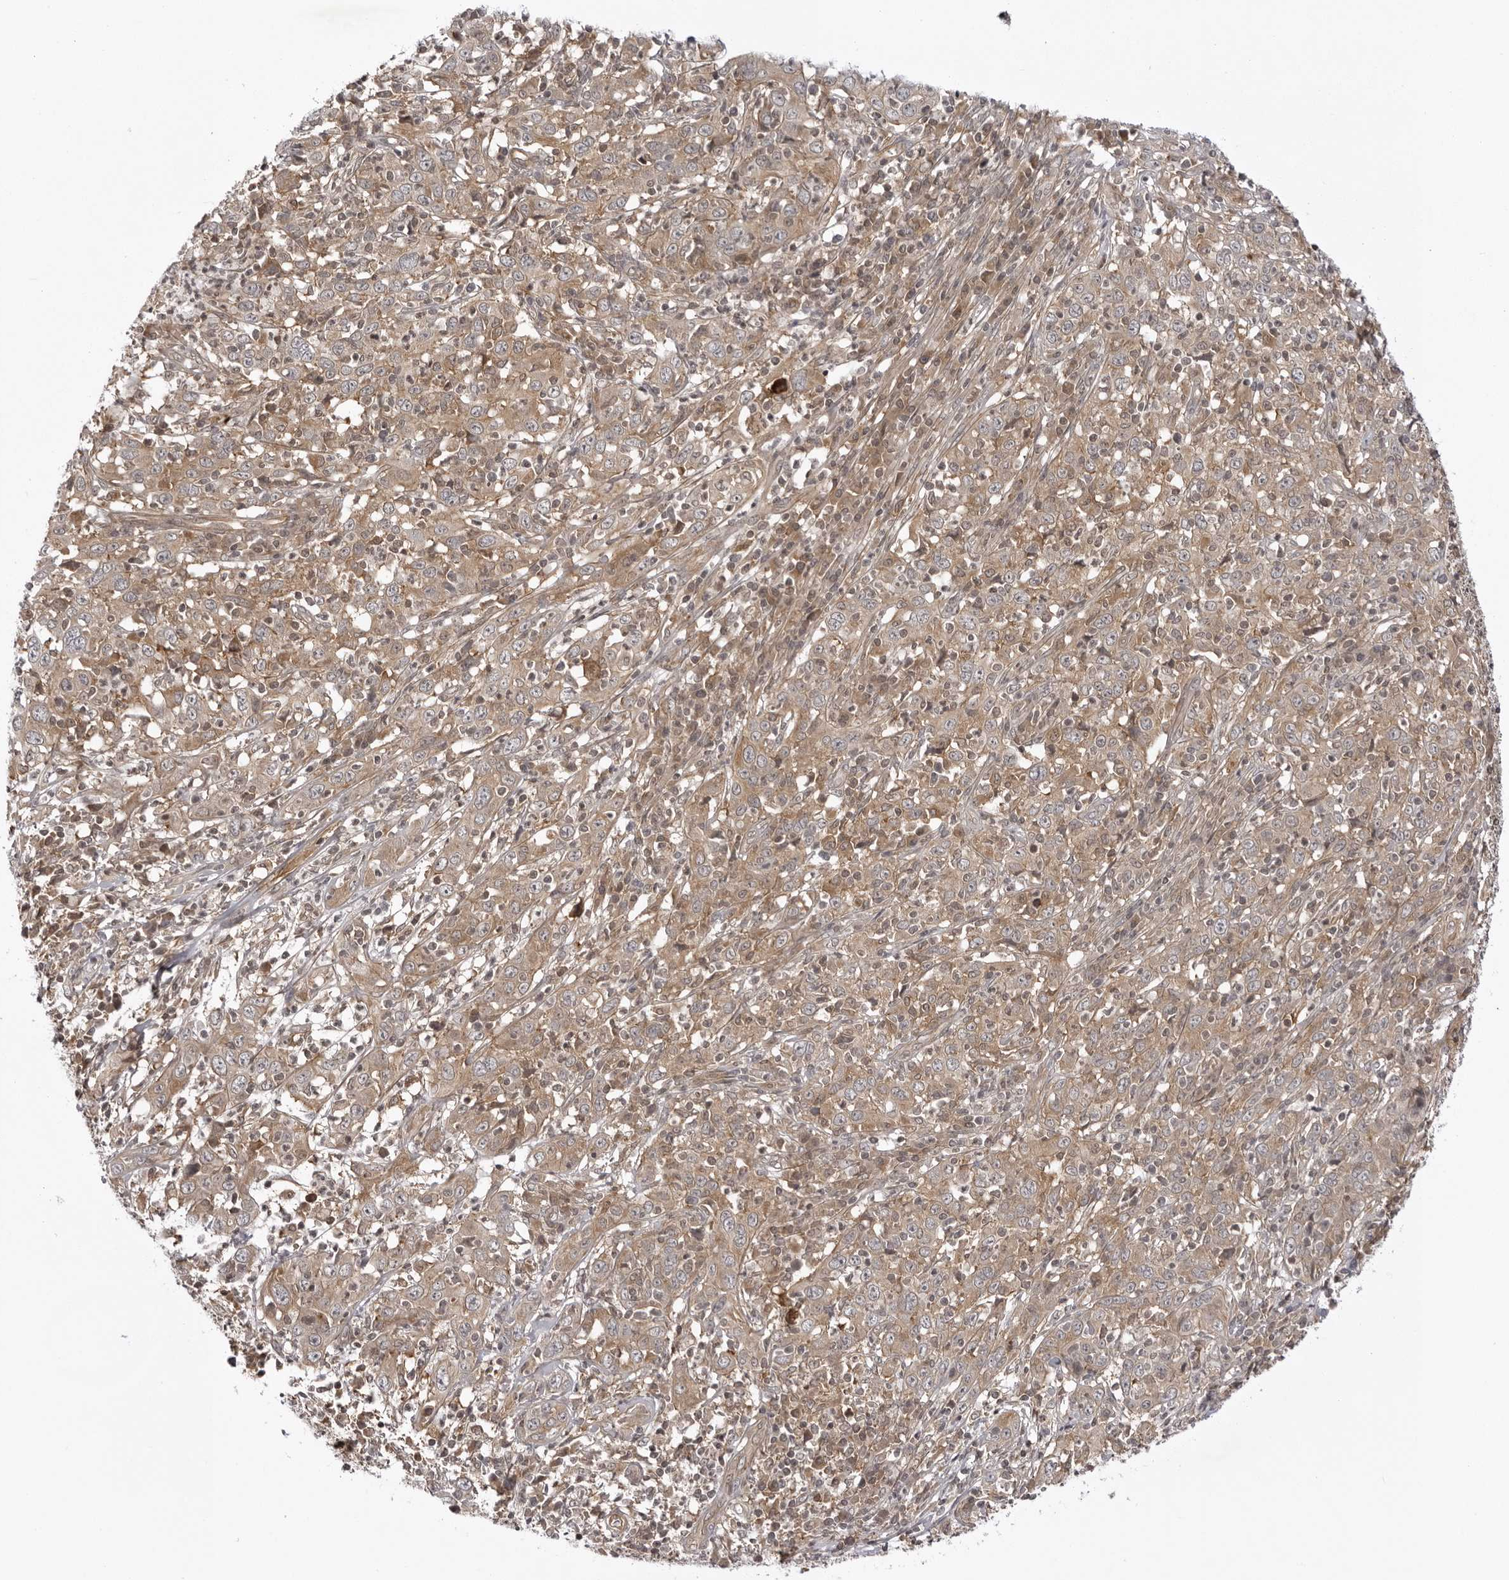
{"staining": {"intensity": "weak", "quantity": "25%-75%", "location": "cytoplasmic/membranous"}, "tissue": "cervical cancer", "cell_type": "Tumor cells", "image_type": "cancer", "snomed": [{"axis": "morphology", "description": "Squamous cell carcinoma, NOS"}, {"axis": "topography", "description": "Cervix"}], "caption": "IHC of human cervical squamous cell carcinoma displays low levels of weak cytoplasmic/membranous expression in approximately 25%-75% of tumor cells.", "gene": "USP43", "patient": {"sex": "female", "age": 46}}